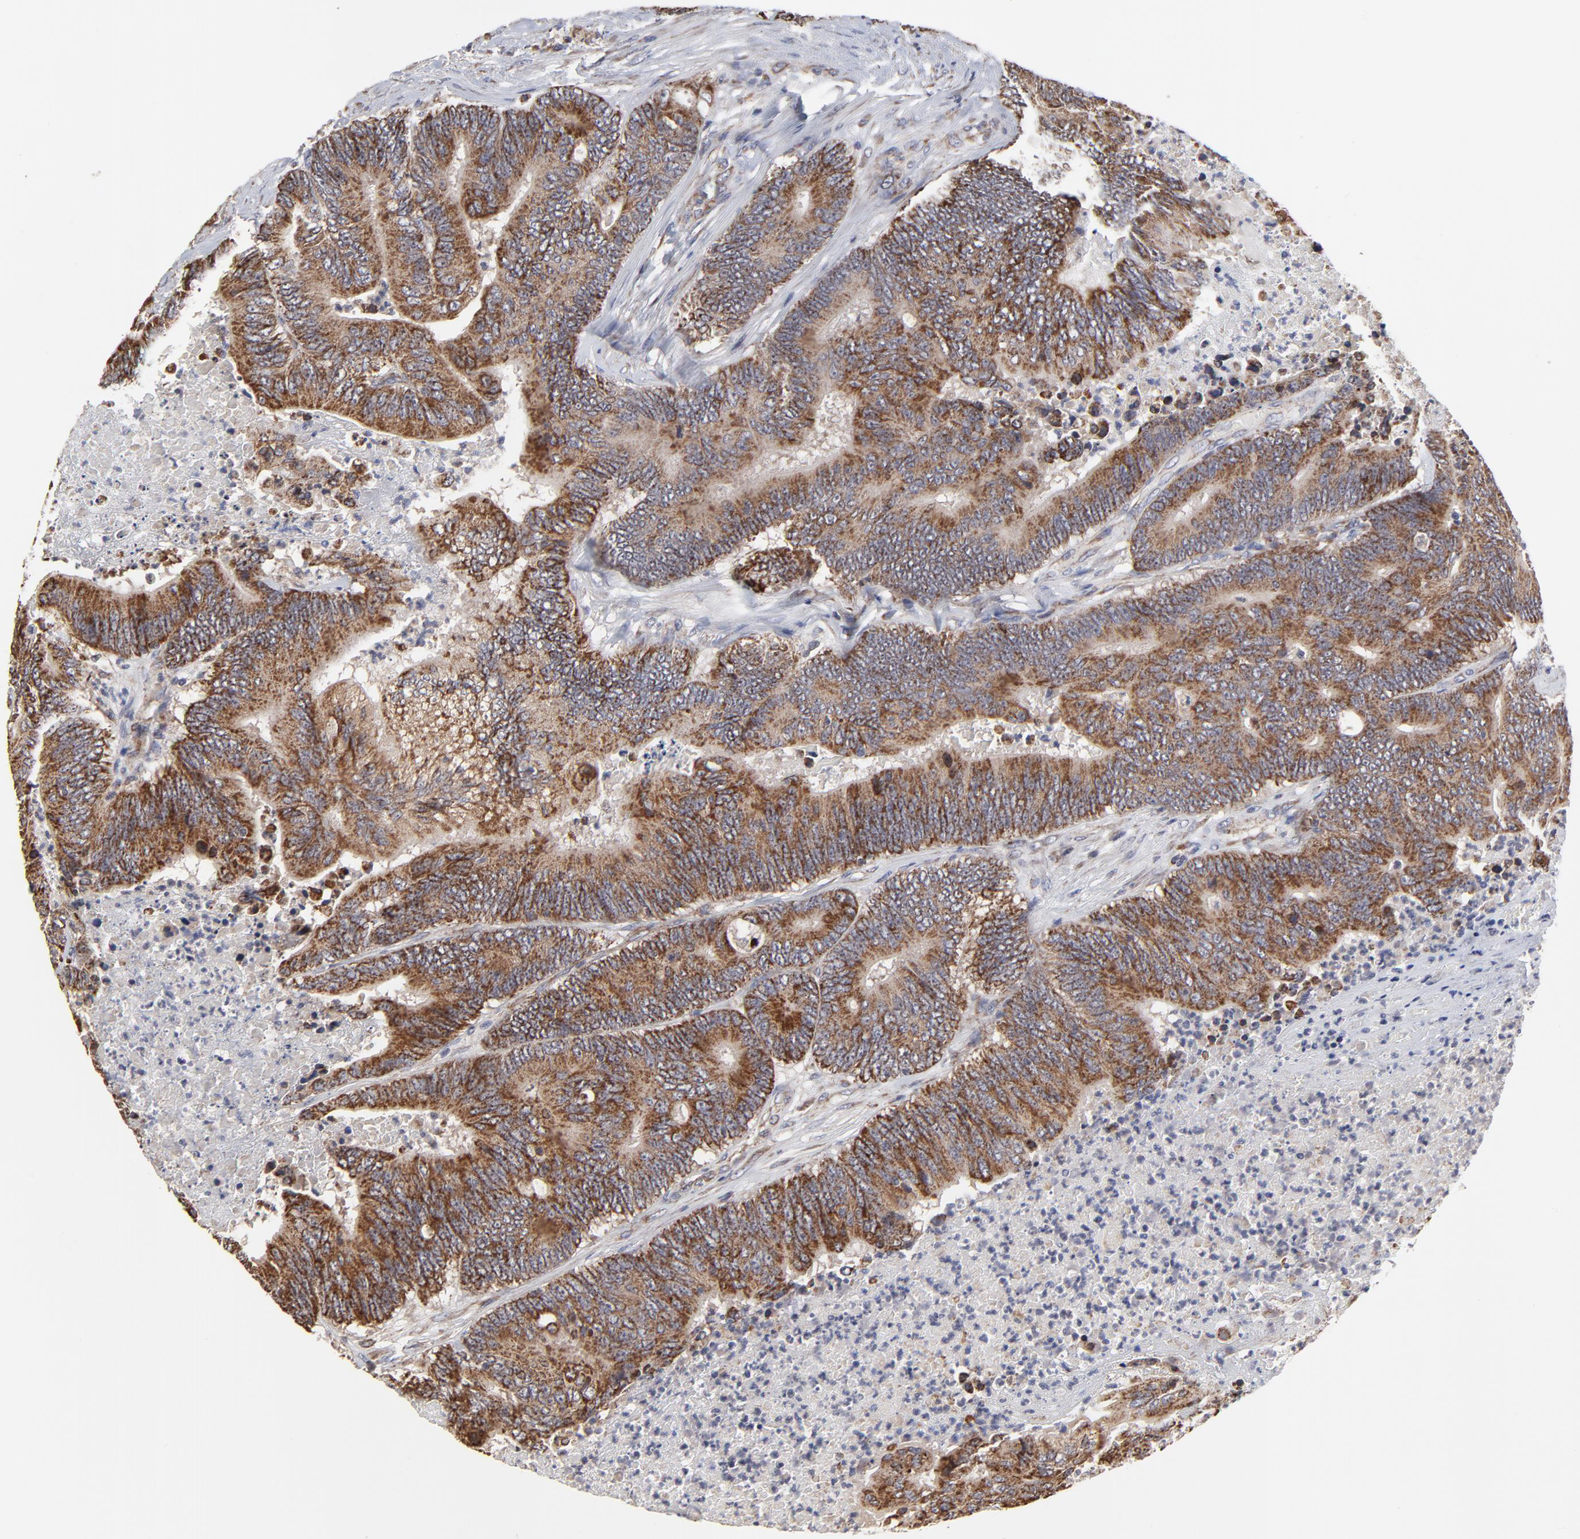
{"staining": {"intensity": "strong", "quantity": ">75%", "location": "cytoplasmic/membranous"}, "tissue": "colorectal cancer", "cell_type": "Tumor cells", "image_type": "cancer", "snomed": [{"axis": "morphology", "description": "Adenocarcinoma, NOS"}, {"axis": "topography", "description": "Colon"}], "caption": "Tumor cells show strong cytoplasmic/membranous positivity in about >75% of cells in colorectal adenocarcinoma.", "gene": "ZNF550", "patient": {"sex": "male", "age": 65}}